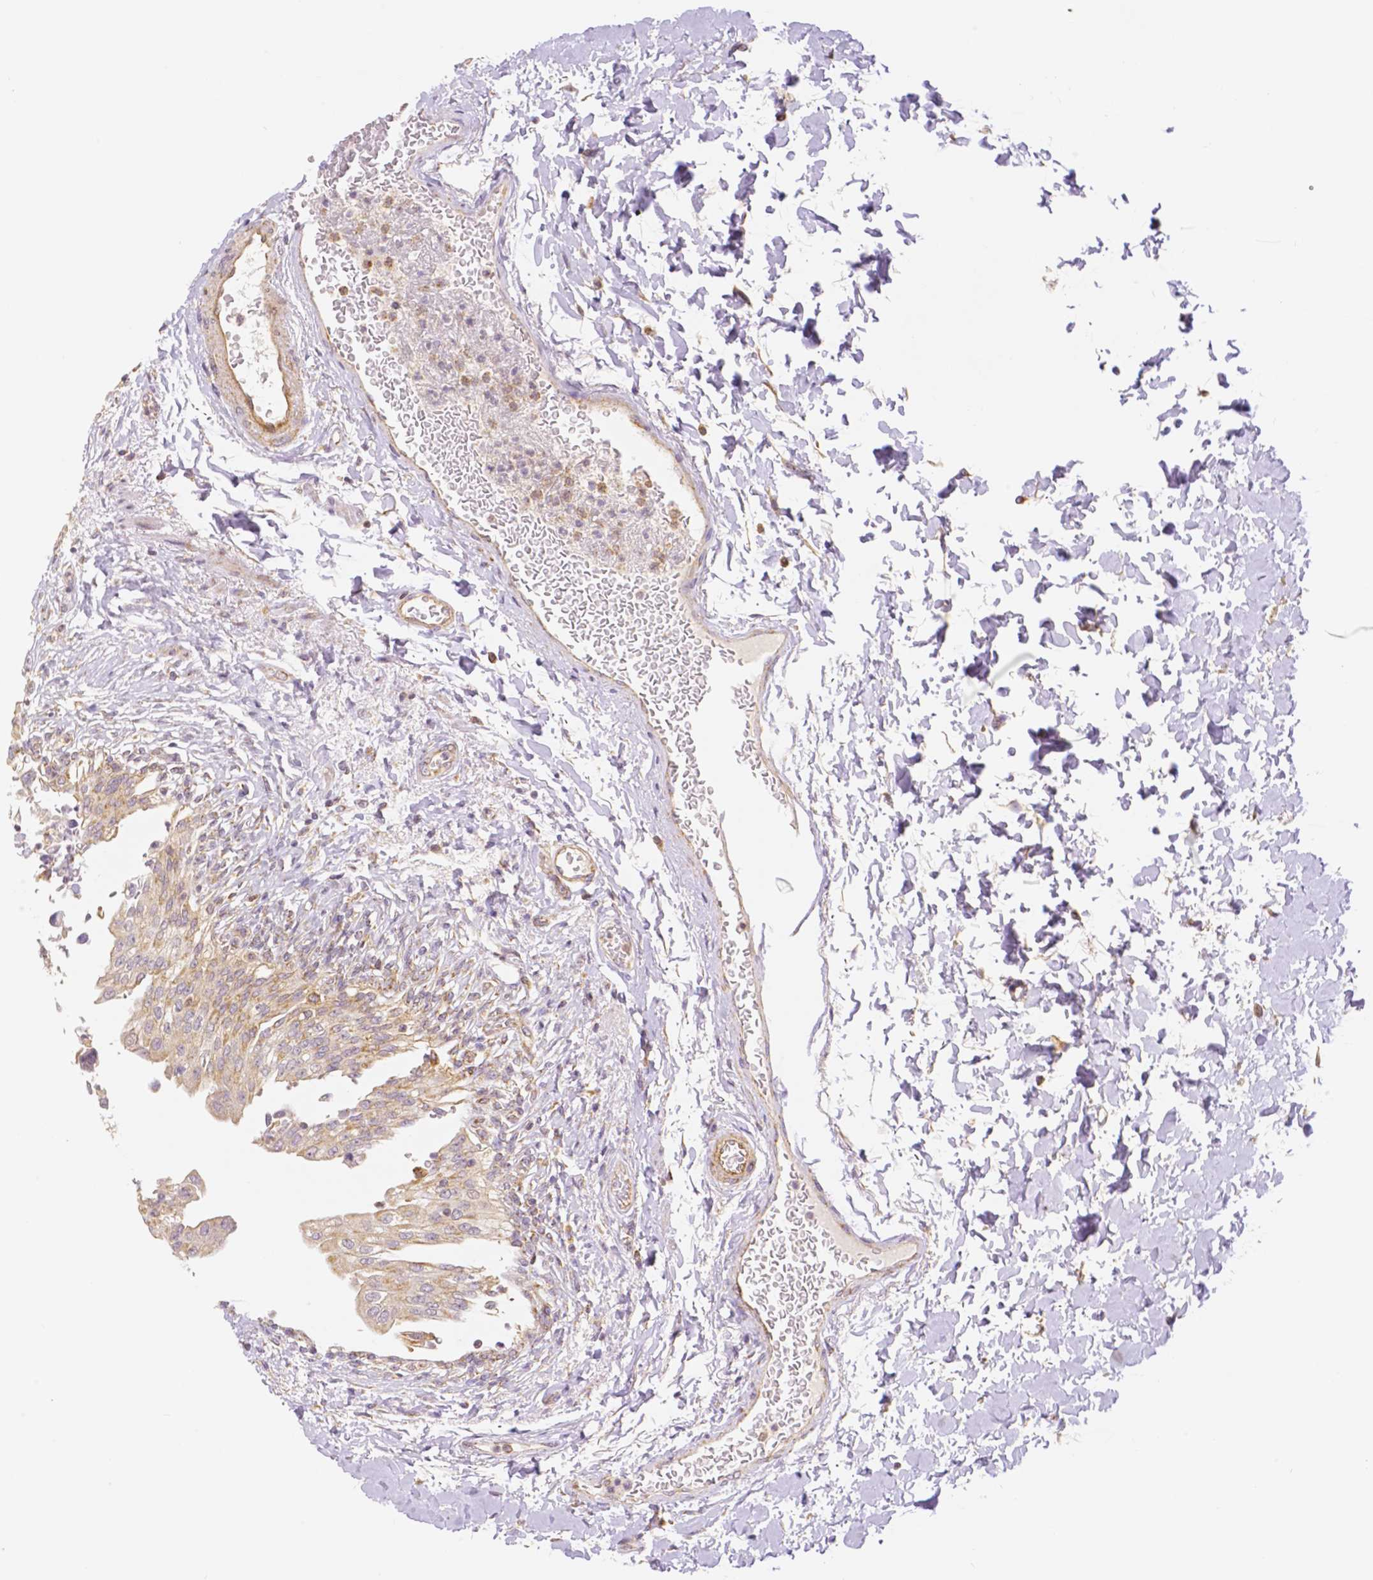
{"staining": {"intensity": "moderate", "quantity": ">75%", "location": "cytoplasmic/membranous"}, "tissue": "urinary bladder", "cell_type": "Urothelial cells", "image_type": "normal", "snomed": [{"axis": "morphology", "description": "Normal tissue, NOS"}, {"axis": "topography", "description": "Urinary bladder"}, {"axis": "topography", "description": "Peripheral nerve tissue"}], "caption": "Urothelial cells demonstrate medium levels of moderate cytoplasmic/membranous positivity in approximately >75% of cells in unremarkable human urinary bladder. (DAB IHC with brightfield microscopy, high magnification).", "gene": "RHOT1", "patient": {"sex": "female", "age": 60}}